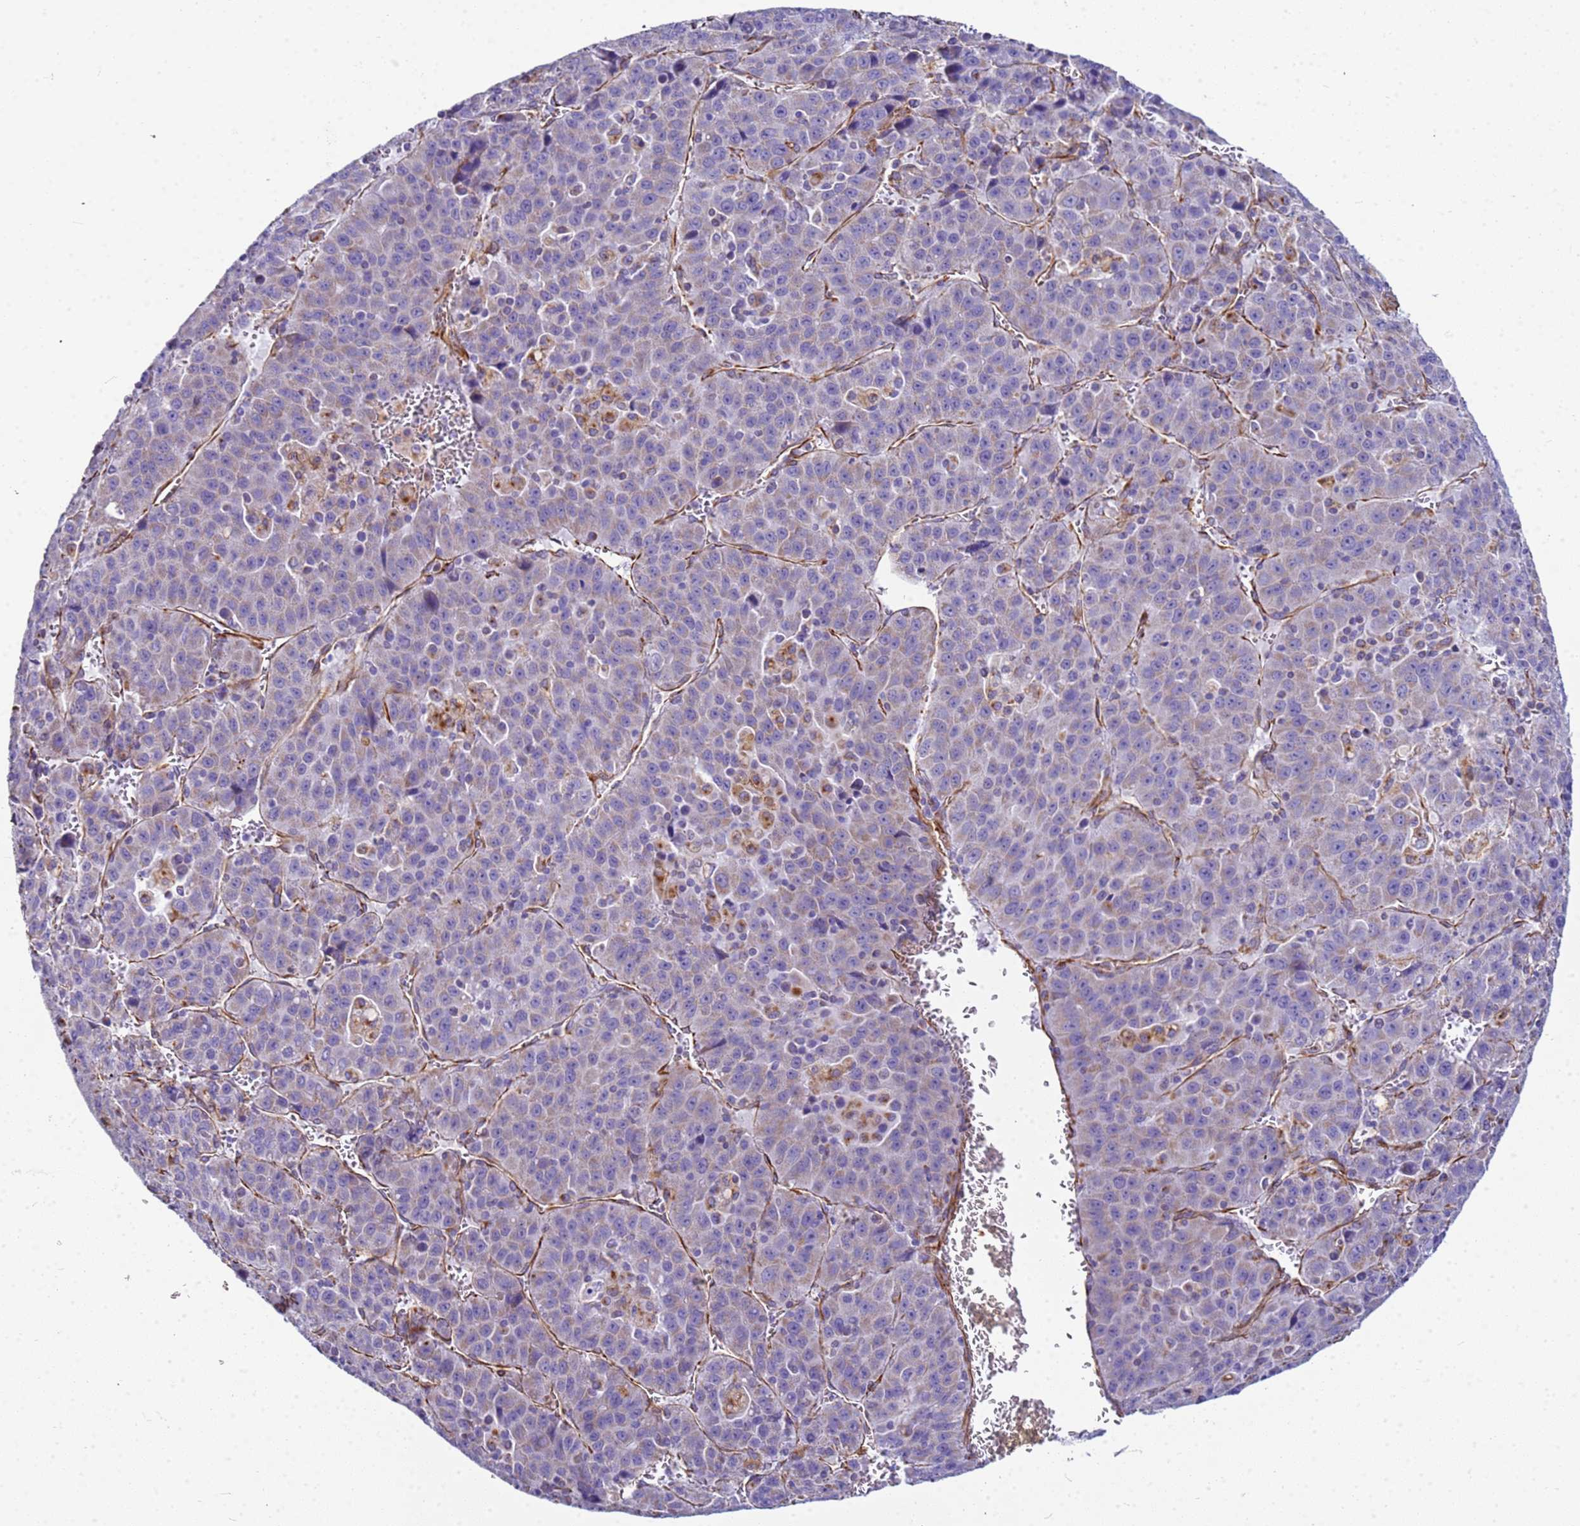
{"staining": {"intensity": "weak", "quantity": "<25%", "location": "cytoplasmic/membranous"}, "tissue": "liver cancer", "cell_type": "Tumor cells", "image_type": "cancer", "snomed": [{"axis": "morphology", "description": "Carcinoma, Hepatocellular, NOS"}, {"axis": "topography", "description": "Liver"}], "caption": "IHC of human liver cancer (hepatocellular carcinoma) shows no positivity in tumor cells. Brightfield microscopy of immunohistochemistry (IHC) stained with DAB (3,3'-diaminobenzidine) (brown) and hematoxylin (blue), captured at high magnification.", "gene": "UBXN2B", "patient": {"sex": "female", "age": 53}}